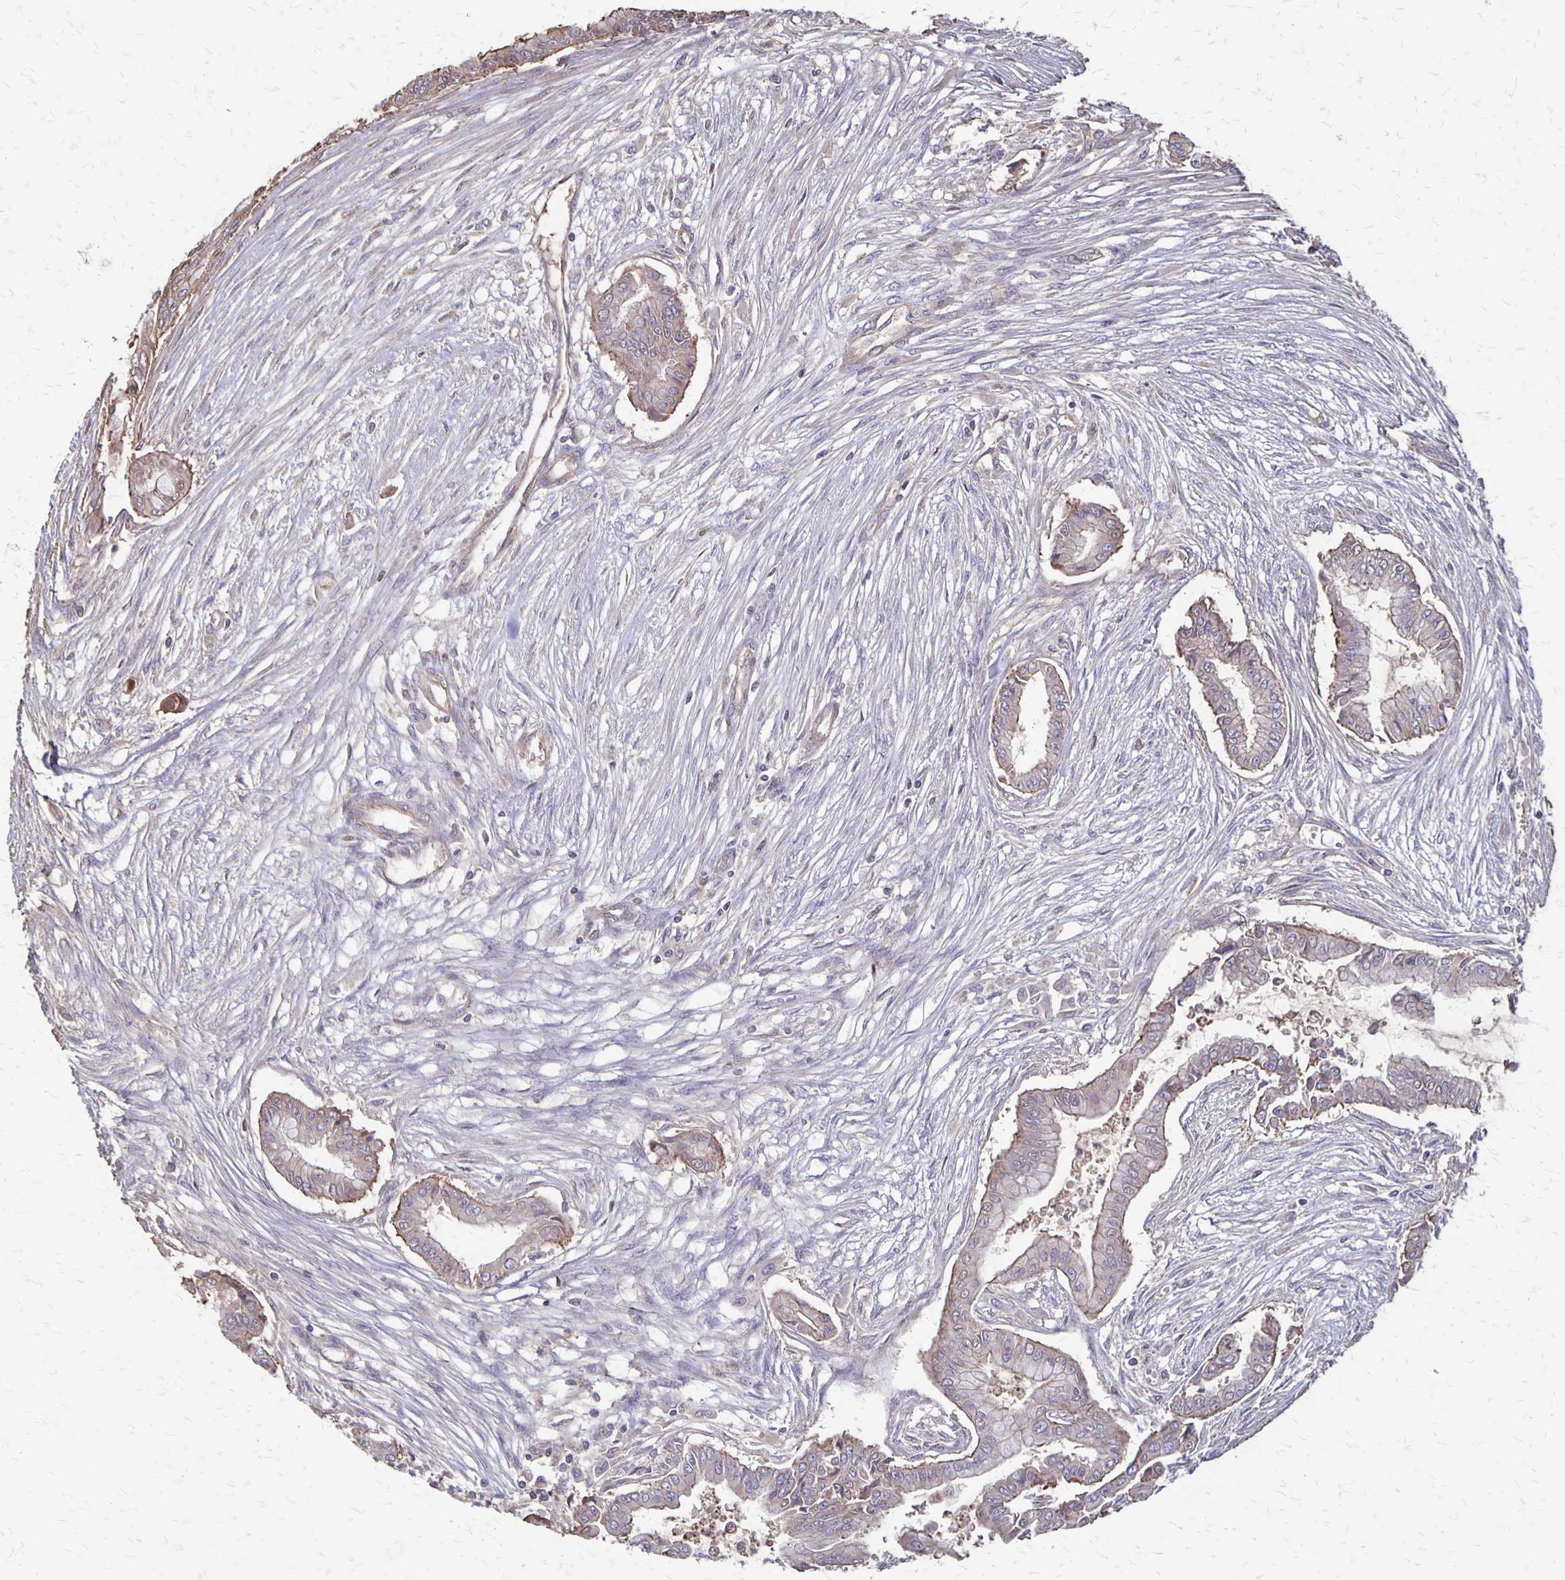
{"staining": {"intensity": "weak", "quantity": "<25%", "location": "cytoplasmic/membranous"}, "tissue": "pancreatic cancer", "cell_type": "Tumor cells", "image_type": "cancer", "snomed": [{"axis": "morphology", "description": "Adenocarcinoma, NOS"}, {"axis": "topography", "description": "Pancreas"}], "caption": "Immunohistochemical staining of pancreatic cancer (adenocarcinoma) displays no significant staining in tumor cells.", "gene": "PROM2", "patient": {"sex": "female", "age": 68}}